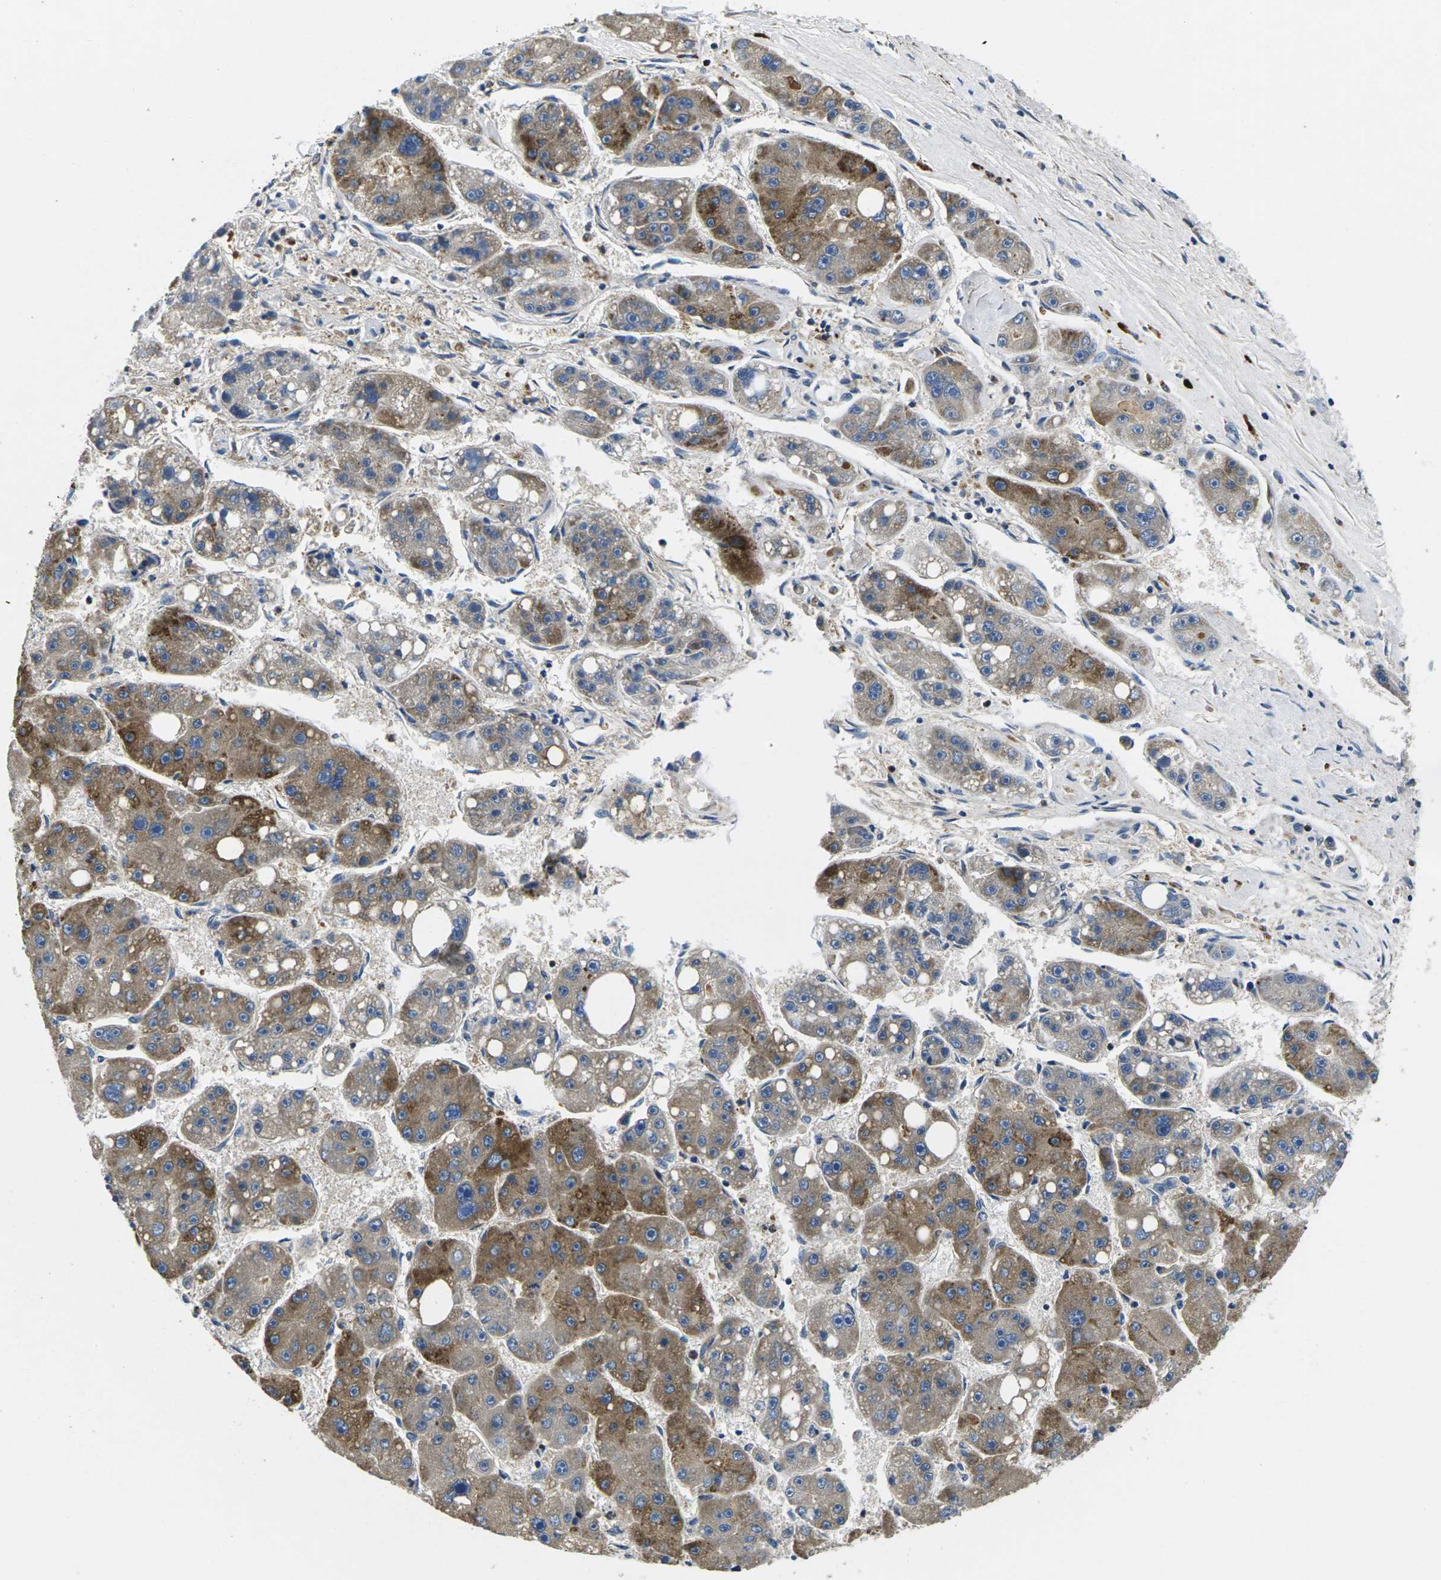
{"staining": {"intensity": "moderate", "quantity": "25%-75%", "location": "cytoplasmic/membranous"}, "tissue": "liver cancer", "cell_type": "Tumor cells", "image_type": "cancer", "snomed": [{"axis": "morphology", "description": "Carcinoma, Hepatocellular, NOS"}, {"axis": "topography", "description": "Liver"}], "caption": "Human hepatocellular carcinoma (liver) stained with a brown dye shows moderate cytoplasmic/membranous positive staining in about 25%-75% of tumor cells.", "gene": "PLCE1", "patient": {"sex": "female", "age": 61}}